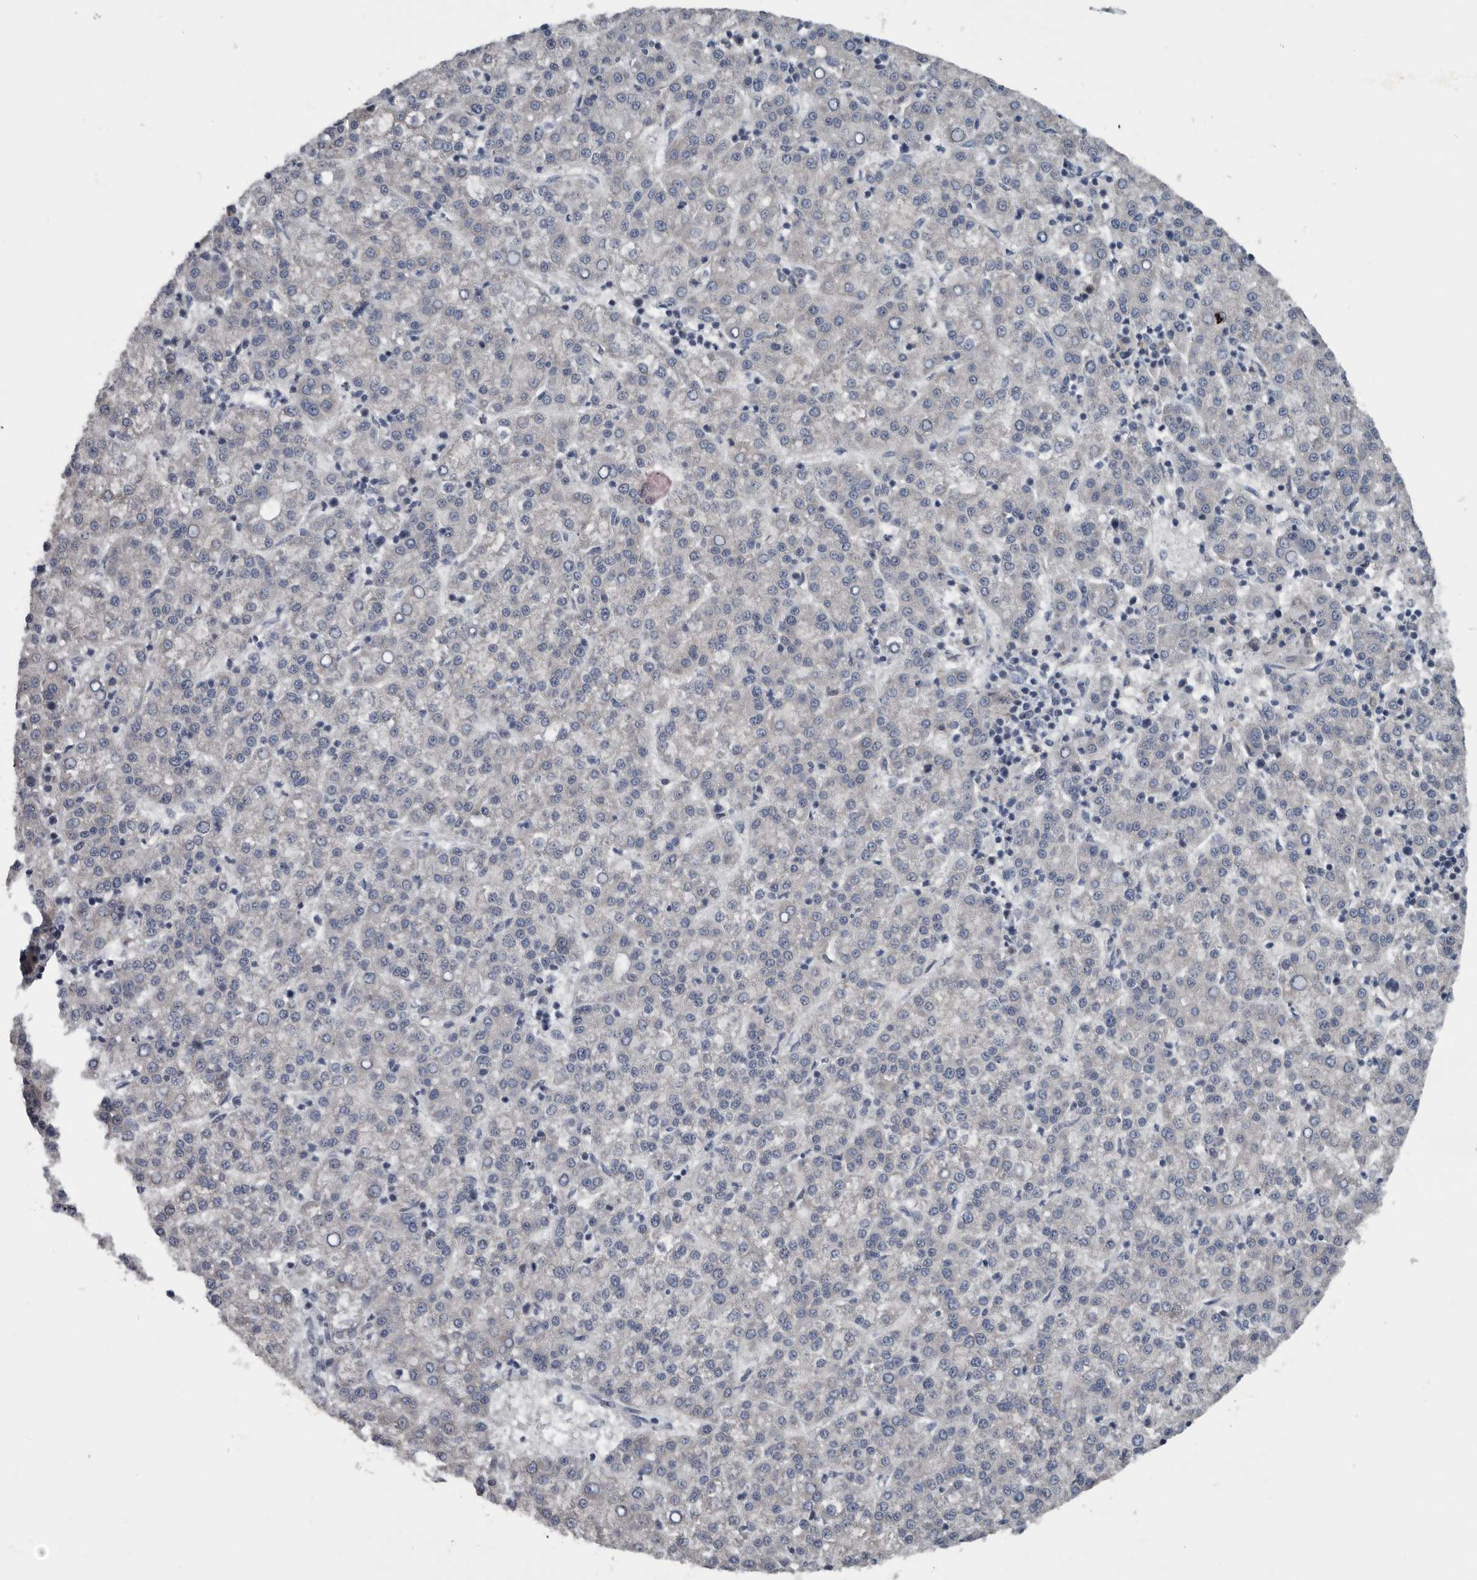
{"staining": {"intensity": "negative", "quantity": "none", "location": "none"}, "tissue": "liver cancer", "cell_type": "Tumor cells", "image_type": "cancer", "snomed": [{"axis": "morphology", "description": "Carcinoma, Hepatocellular, NOS"}, {"axis": "topography", "description": "Liver"}], "caption": "High magnification brightfield microscopy of liver hepatocellular carcinoma stained with DAB (3,3'-diaminobenzidine) (brown) and counterstained with hematoxylin (blue): tumor cells show no significant positivity.", "gene": "TMEM199", "patient": {"sex": "female", "age": 58}}